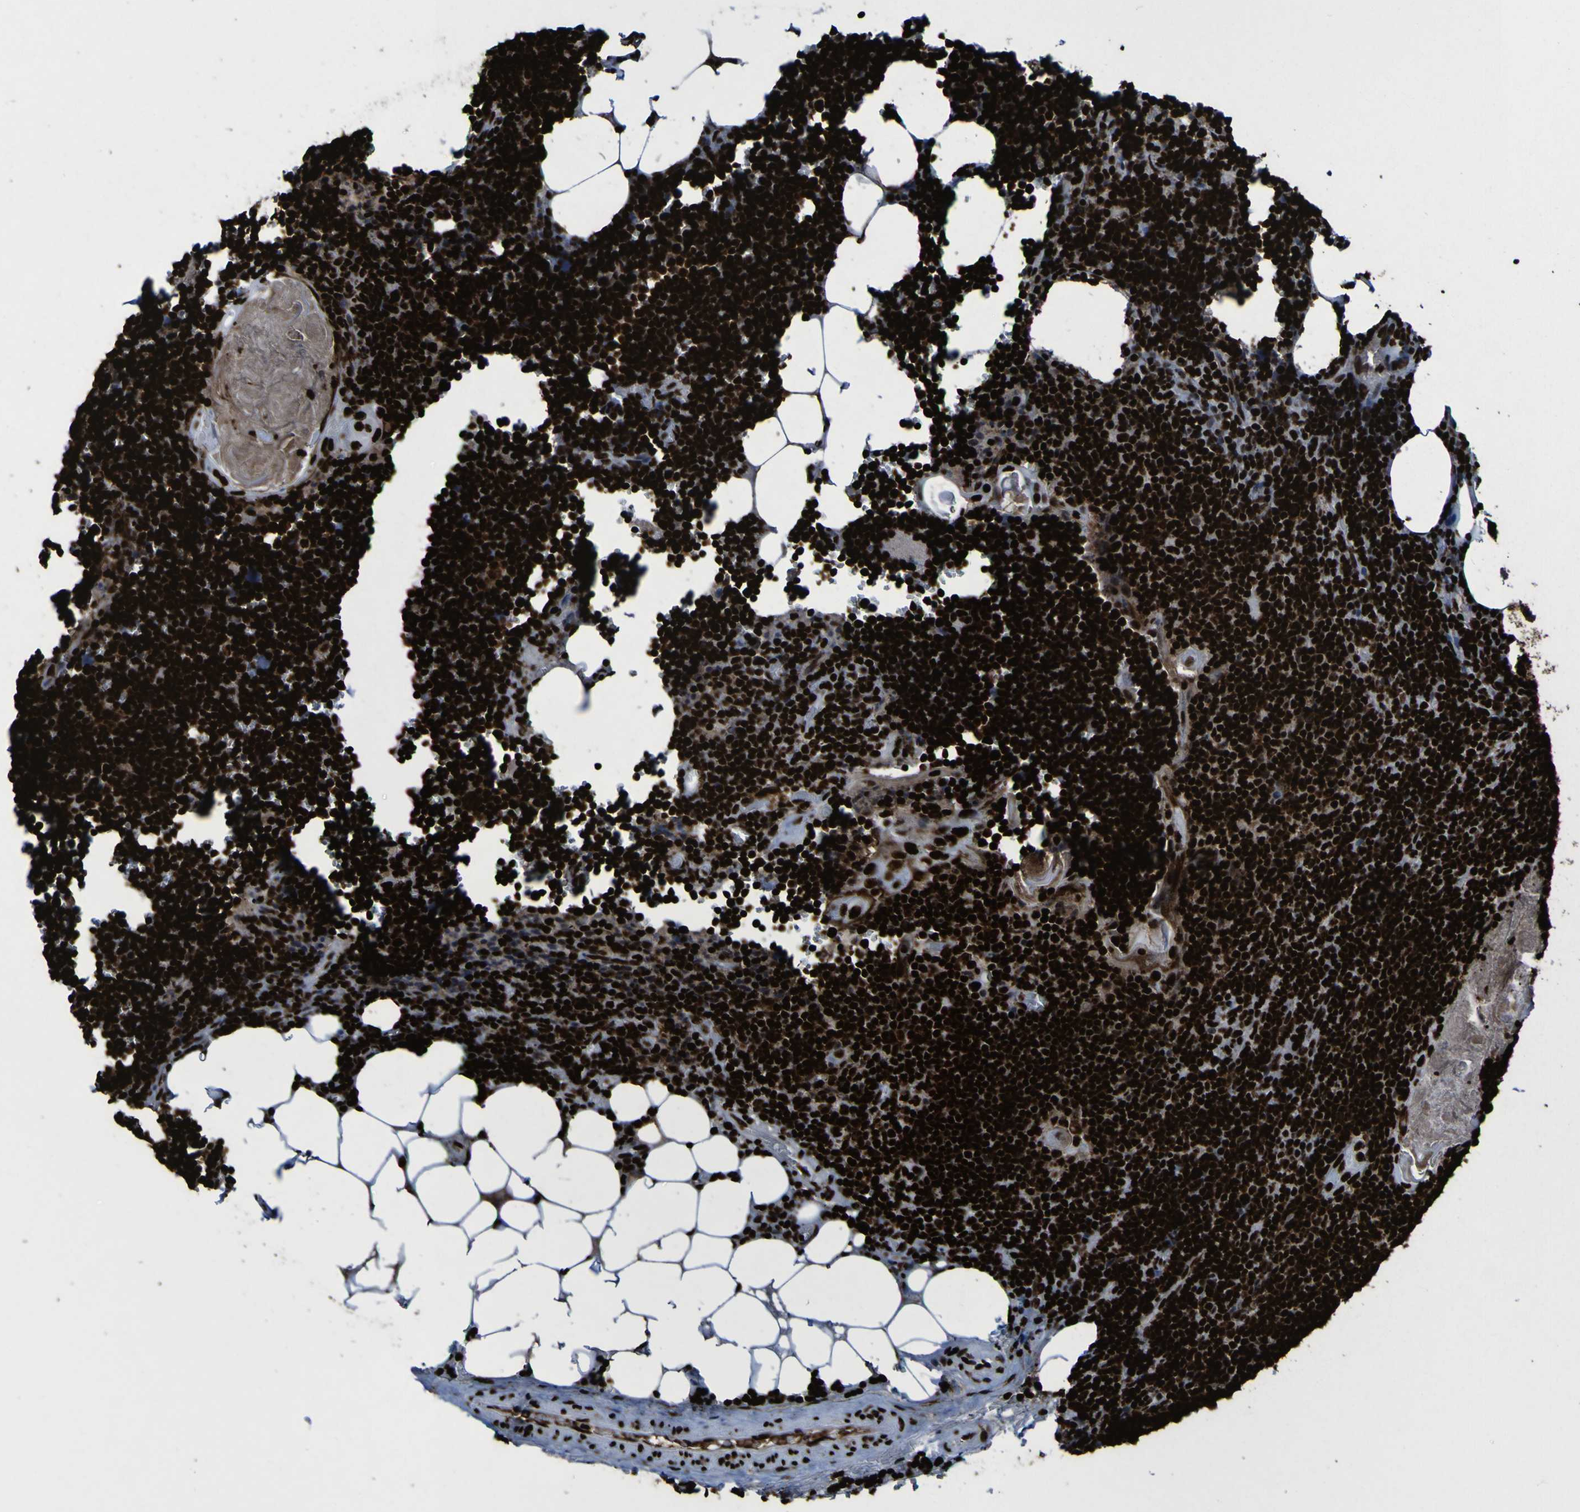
{"staining": {"intensity": "strong", "quantity": ">75%", "location": "nuclear"}, "tissue": "lymph node", "cell_type": "Germinal center cells", "image_type": "normal", "snomed": [{"axis": "morphology", "description": "Normal tissue, NOS"}, {"axis": "topography", "description": "Lymph node"}], "caption": "IHC staining of unremarkable lymph node, which displays high levels of strong nuclear expression in about >75% of germinal center cells indicating strong nuclear protein staining. The staining was performed using DAB (3,3'-diaminobenzidine) (brown) for protein detection and nuclei were counterstained in hematoxylin (blue).", "gene": "NPM1", "patient": {"sex": "male", "age": 33}}